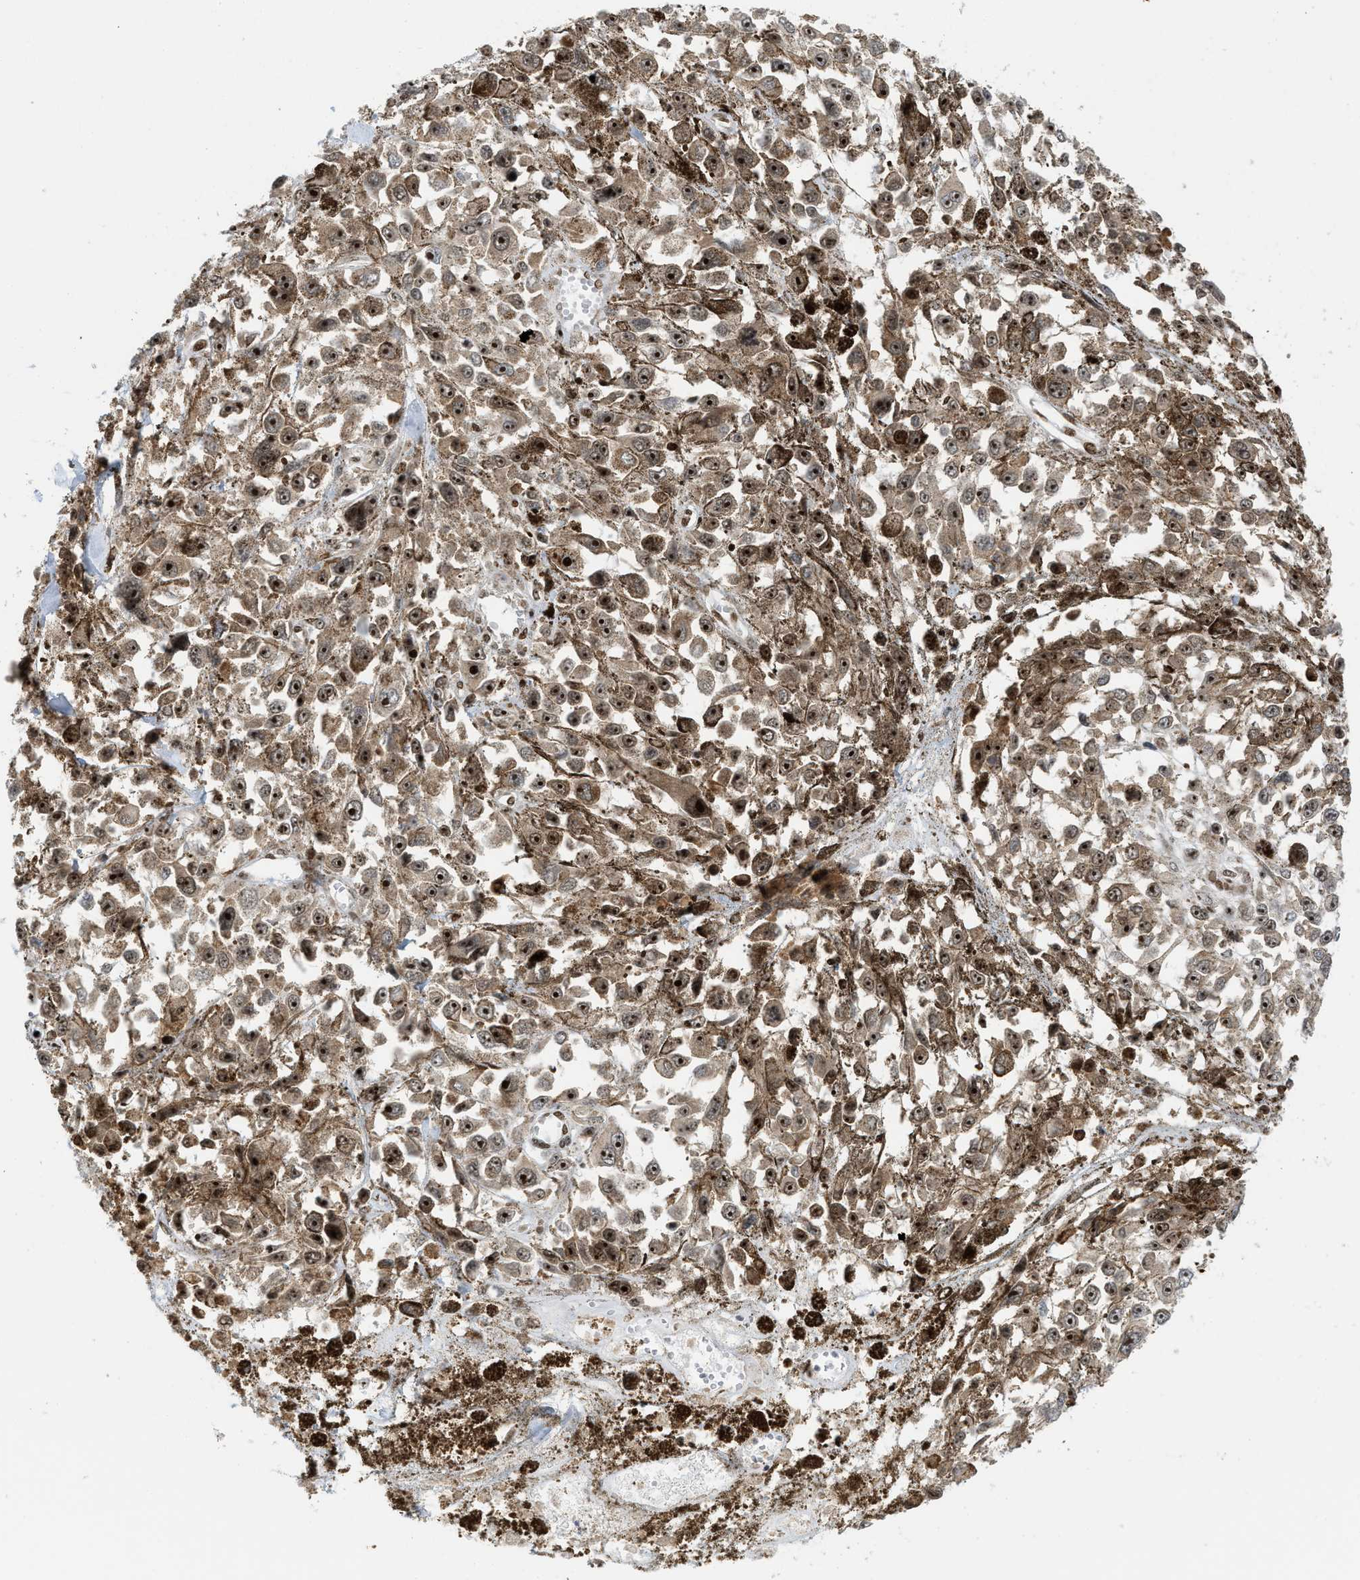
{"staining": {"intensity": "strong", "quantity": ">75%", "location": "nuclear"}, "tissue": "melanoma", "cell_type": "Tumor cells", "image_type": "cancer", "snomed": [{"axis": "morphology", "description": "Malignant melanoma, Metastatic site"}, {"axis": "topography", "description": "Lymph node"}], "caption": "High-magnification brightfield microscopy of melanoma stained with DAB (3,3'-diaminobenzidine) (brown) and counterstained with hematoxylin (blue). tumor cells exhibit strong nuclear staining is present in about>75% of cells.", "gene": "ZNF22", "patient": {"sex": "male", "age": 59}}